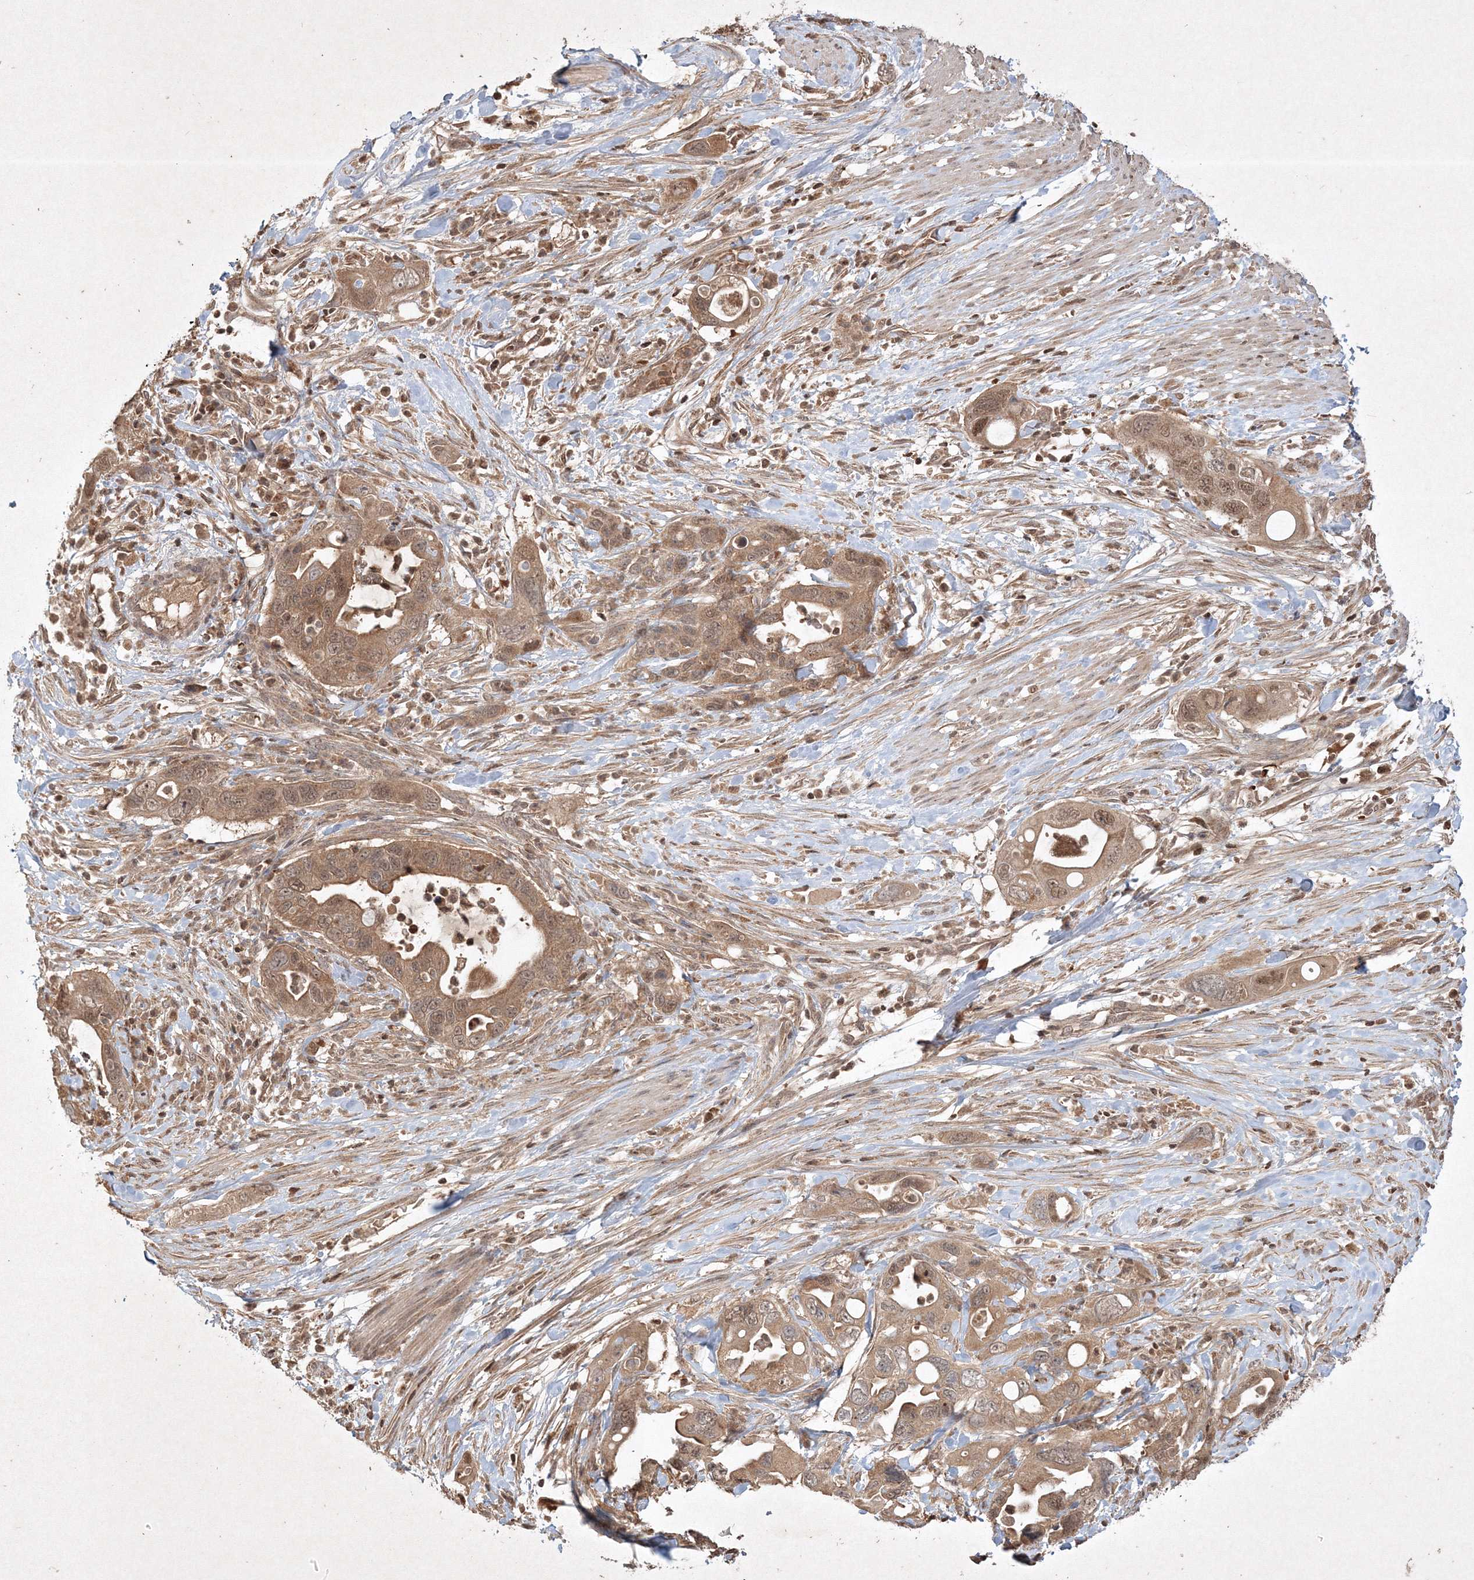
{"staining": {"intensity": "moderate", "quantity": ">75%", "location": "cytoplasmic/membranous,nuclear"}, "tissue": "pancreatic cancer", "cell_type": "Tumor cells", "image_type": "cancer", "snomed": [{"axis": "morphology", "description": "Adenocarcinoma, NOS"}, {"axis": "topography", "description": "Pancreas"}], "caption": "Immunohistochemical staining of human pancreatic cancer exhibits moderate cytoplasmic/membranous and nuclear protein positivity in approximately >75% of tumor cells.", "gene": "PLTP", "patient": {"sex": "female", "age": 71}}